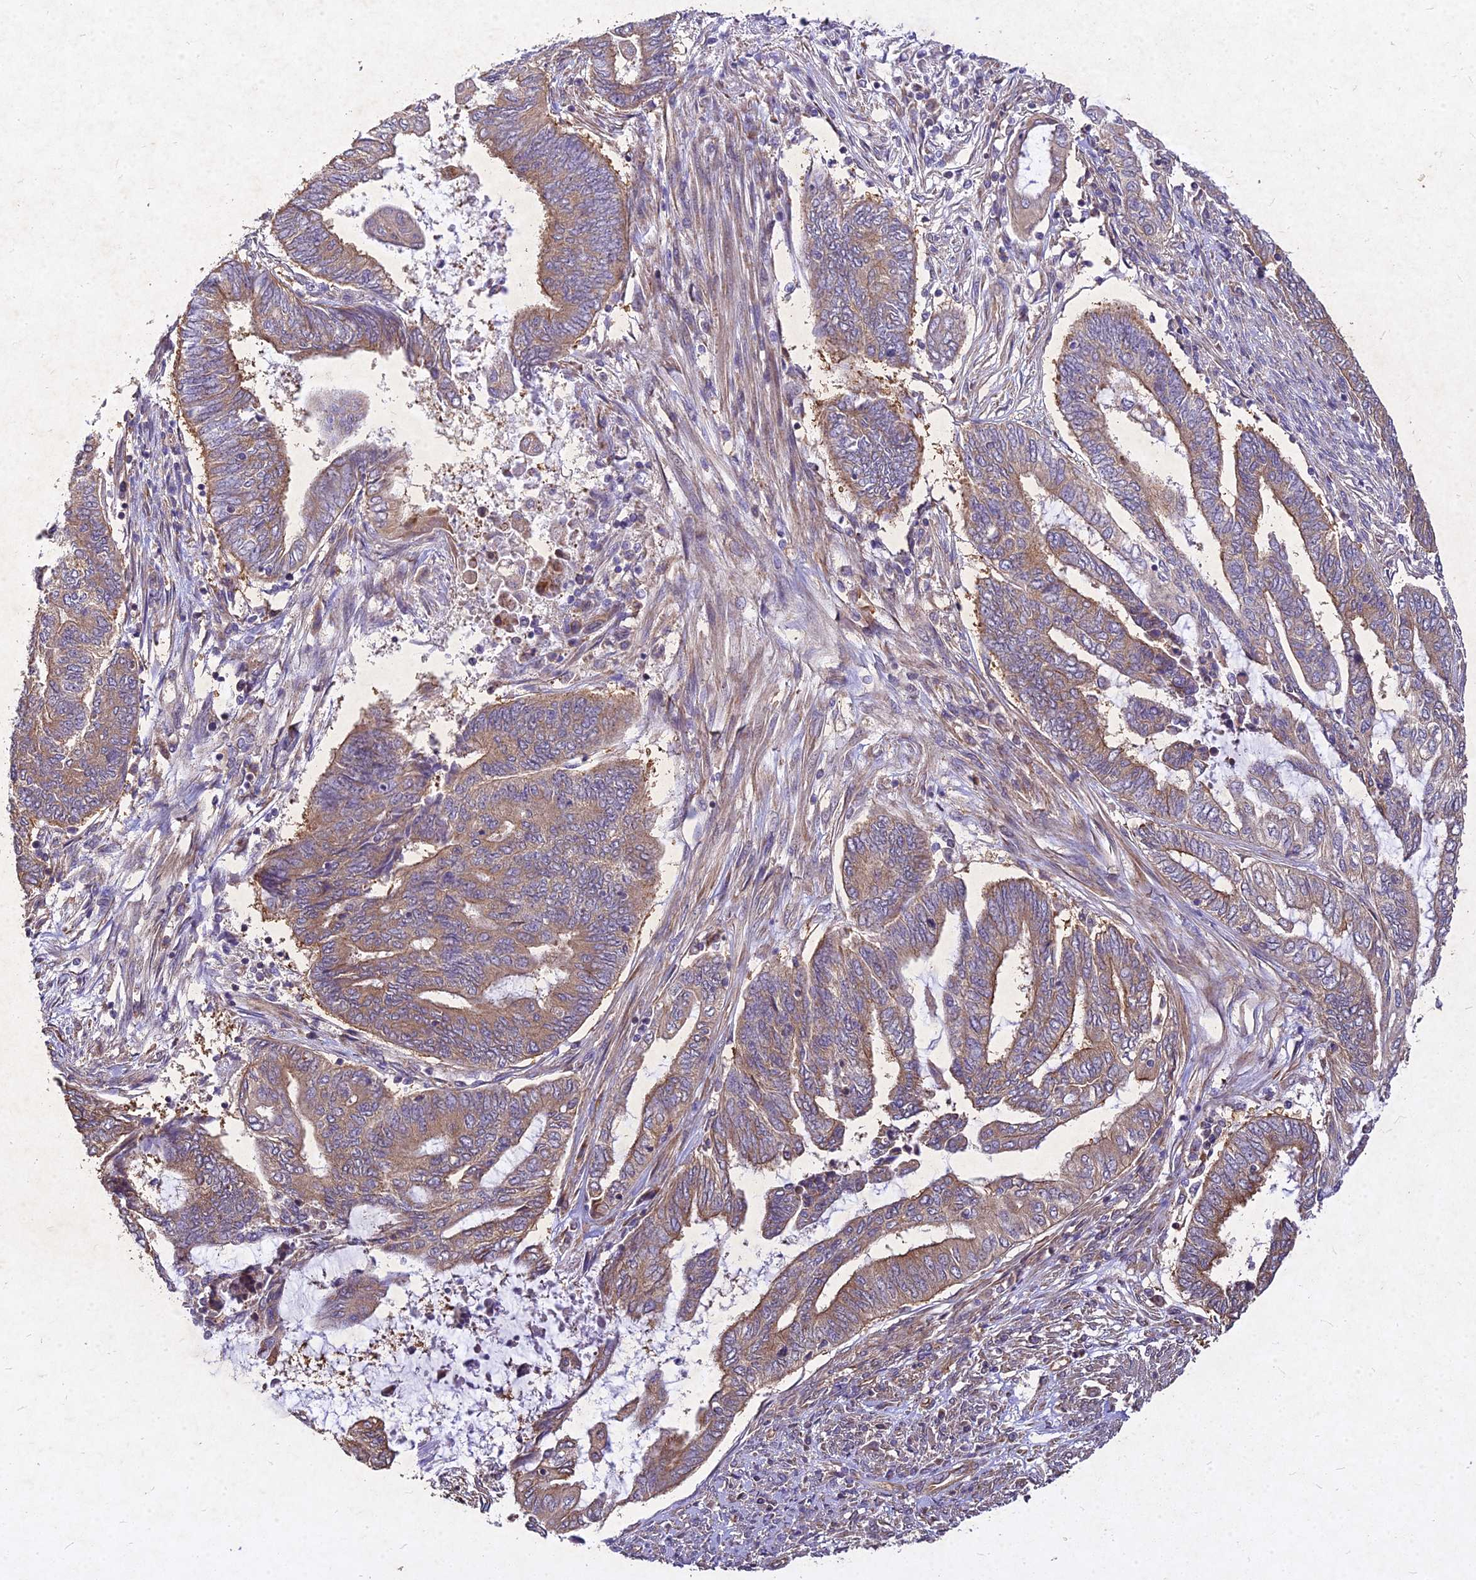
{"staining": {"intensity": "moderate", "quantity": ">75%", "location": "cytoplasmic/membranous"}, "tissue": "endometrial cancer", "cell_type": "Tumor cells", "image_type": "cancer", "snomed": [{"axis": "morphology", "description": "Adenocarcinoma, NOS"}, {"axis": "topography", "description": "Uterus"}, {"axis": "topography", "description": "Endometrium"}], "caption": "The image demonstrates immunohistochemical staining of endometrial cancer. There is moderate cytoplasmic/membranous staining is identified in approximately >75% of tumor cells.", "gene": "SKA1", "patient": {"sex": "female", "age": 70}}